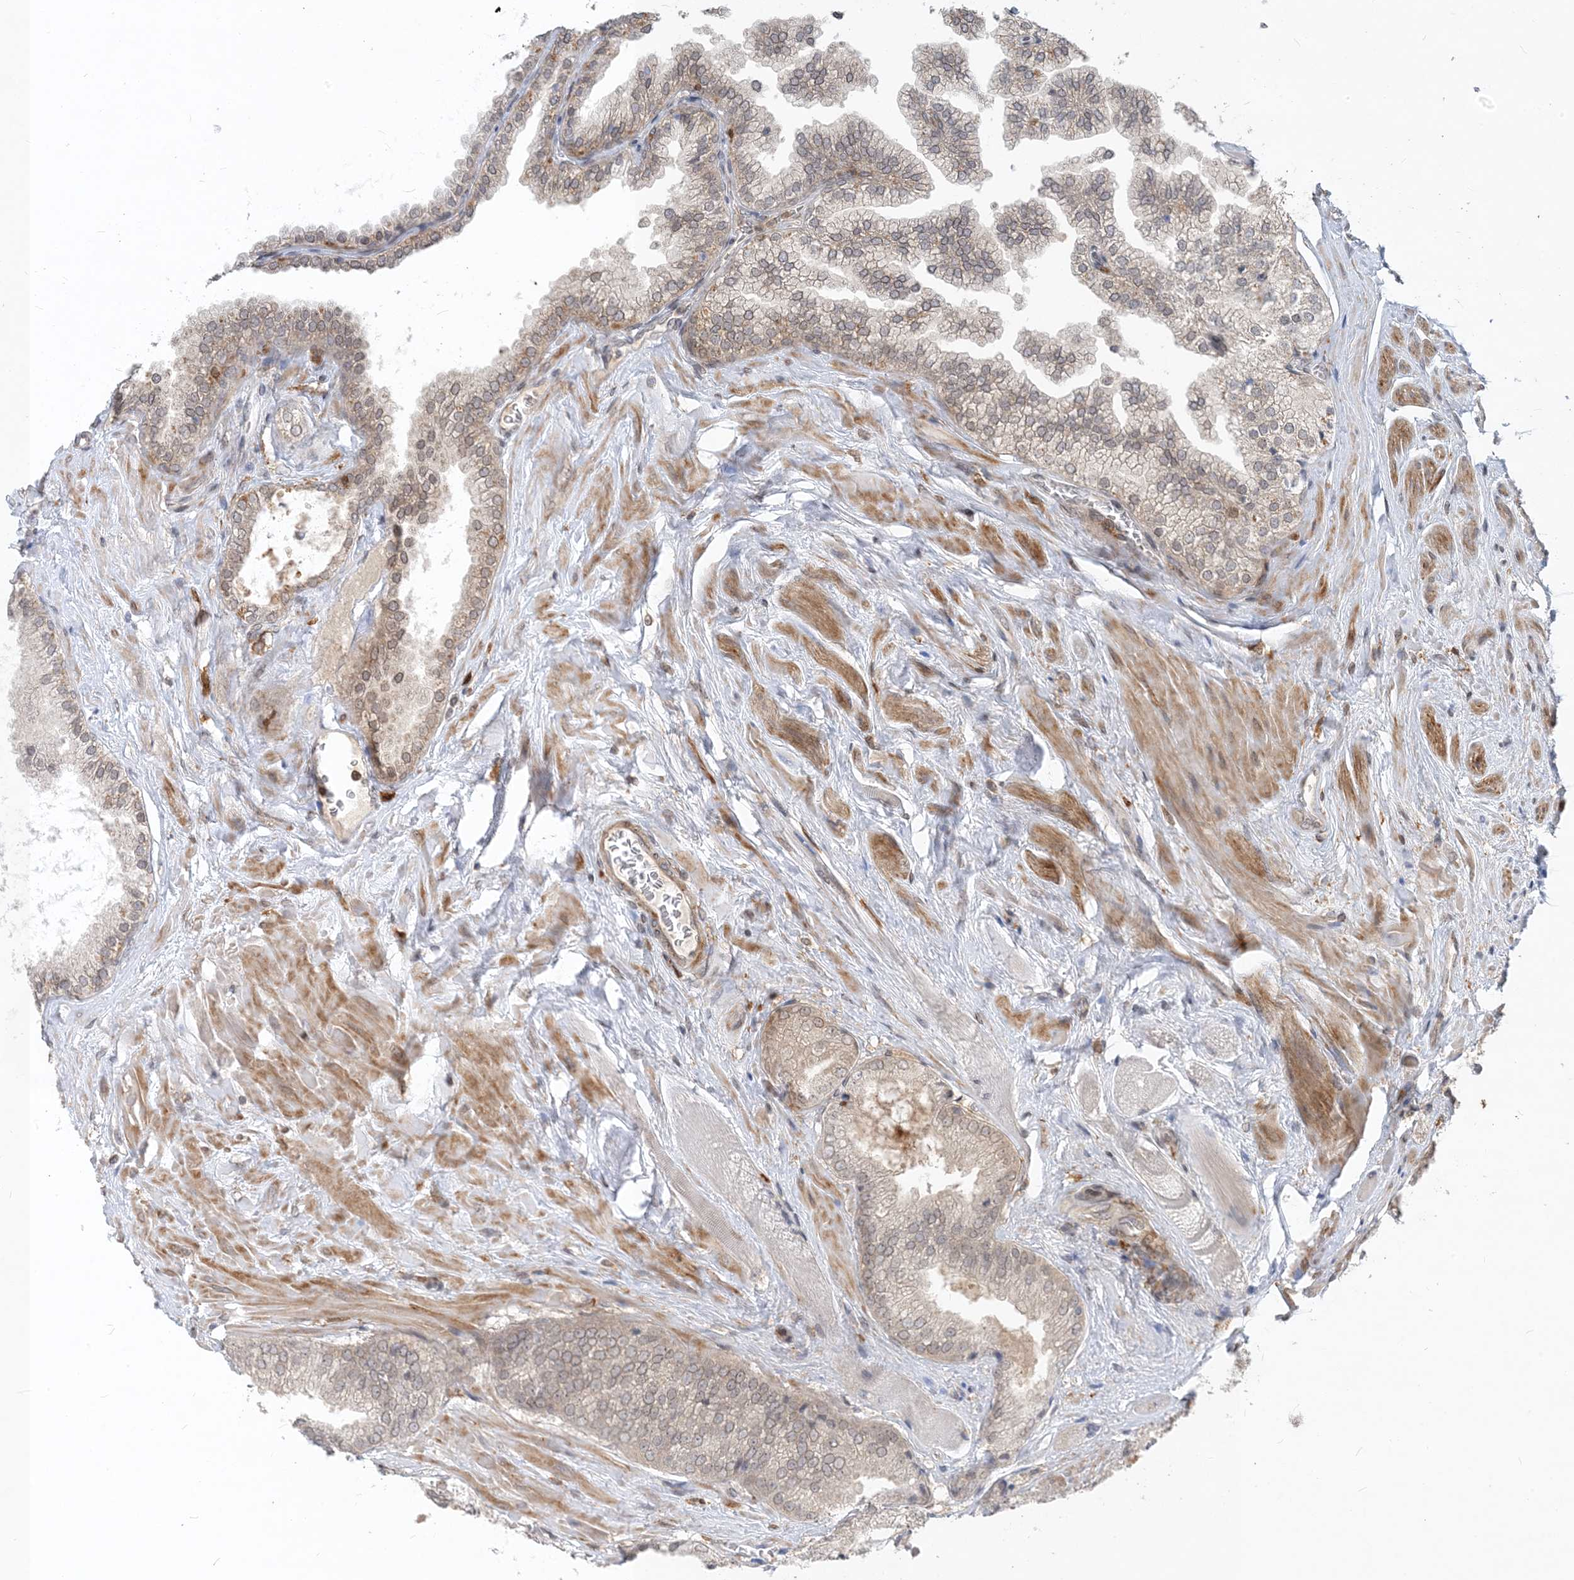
{"staining": {"intensity": "weak", "quantity": "<25%", "location": "nuclear"}, "tissue": "prostate cancer", "cell_type": "Tumor cells", "image_type": "cancer", "snomed": [{"axis": "morphology", "description": "Adenocarcinoma, High grade"}, {"axis": "topography", "description": "Prostate"}], "caption": "An immunohistochemistry (IHC) micrograph of prostate cancer (adenocarcinoma (high-grade)) is shown. There is no staining in tumor cells of prostate cancer (adenocarcinoma (high-grade)).", "gene": "NAGK", "patient": {"sex": "male", "age": 58}}